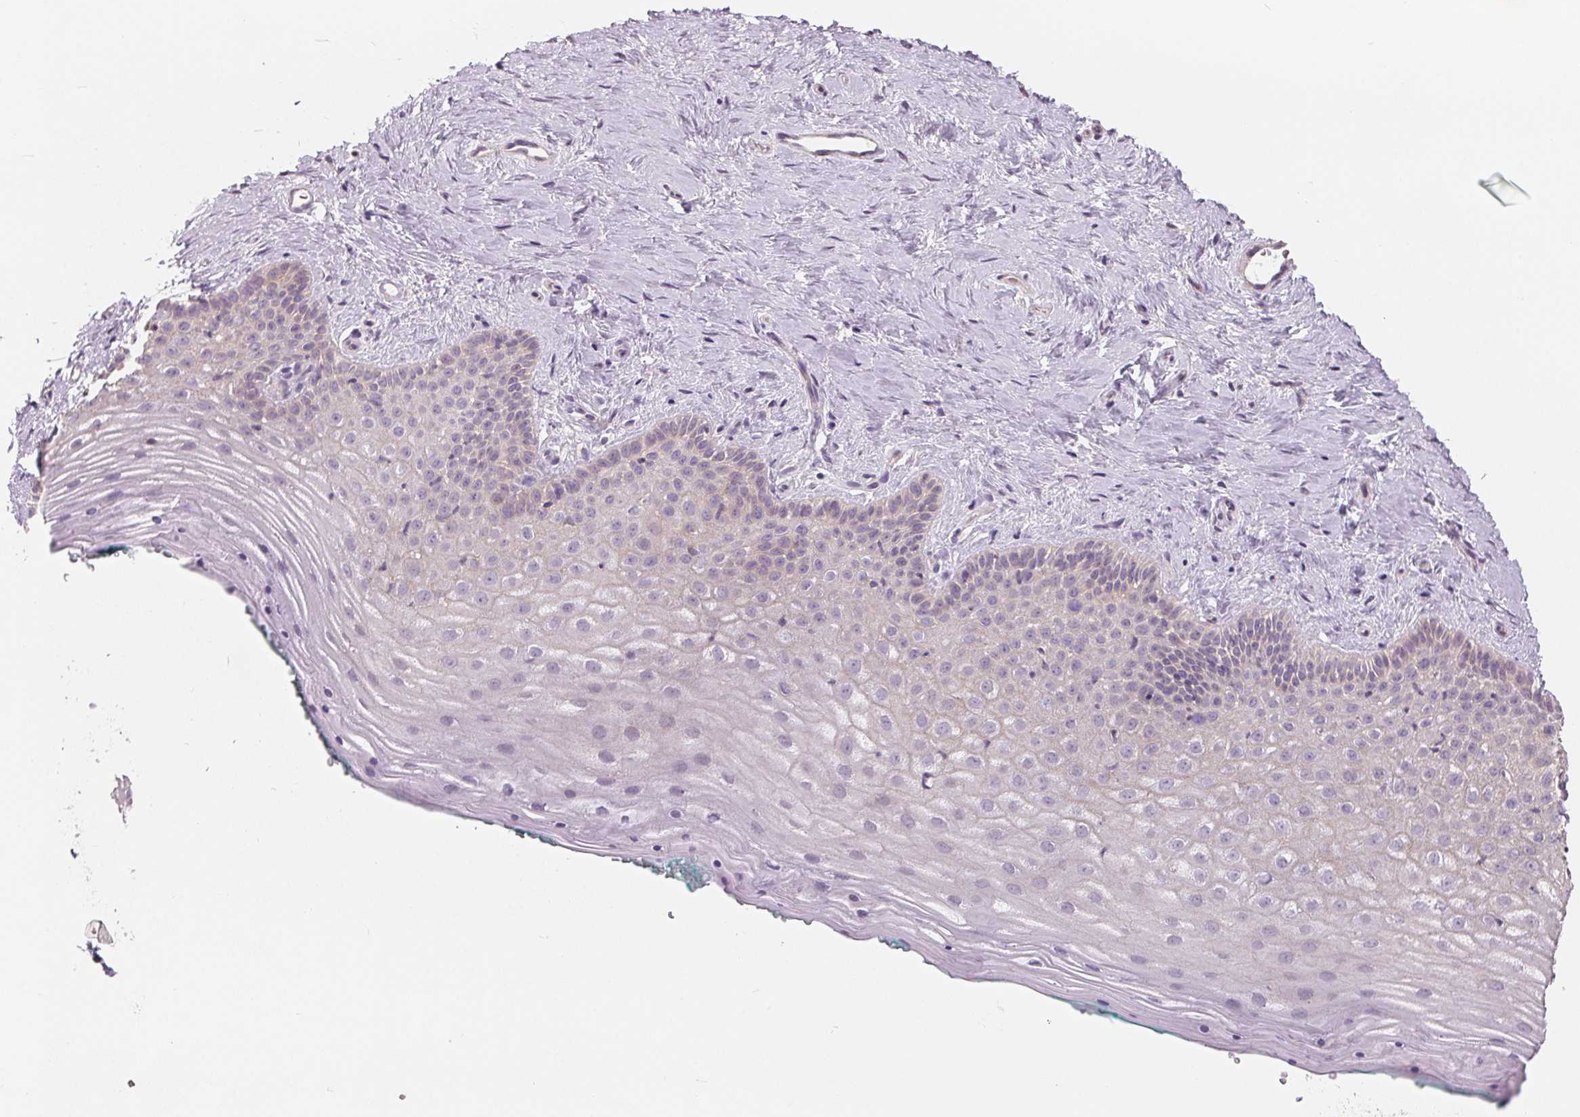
{"staining": {"intensity": "negative", "quantity": "none", "location": "none"}, "tissue": "vagina", "cell_type": "Squamous epithelial cells", "image_type": "normal", "snomed": [{"axis": "morphology", "description": "Normal tissue, NOS"}, {"axis": "topography", "description": "Vagina"}], "caption": "The image exhibits no staining of squamous epithelial cells in benign vagina. (DAB (3,3'-diaminobenzidine) IHC, high magnification).", "gene": "VTCN1", "patient": {"sex": "female", "age": 45}}